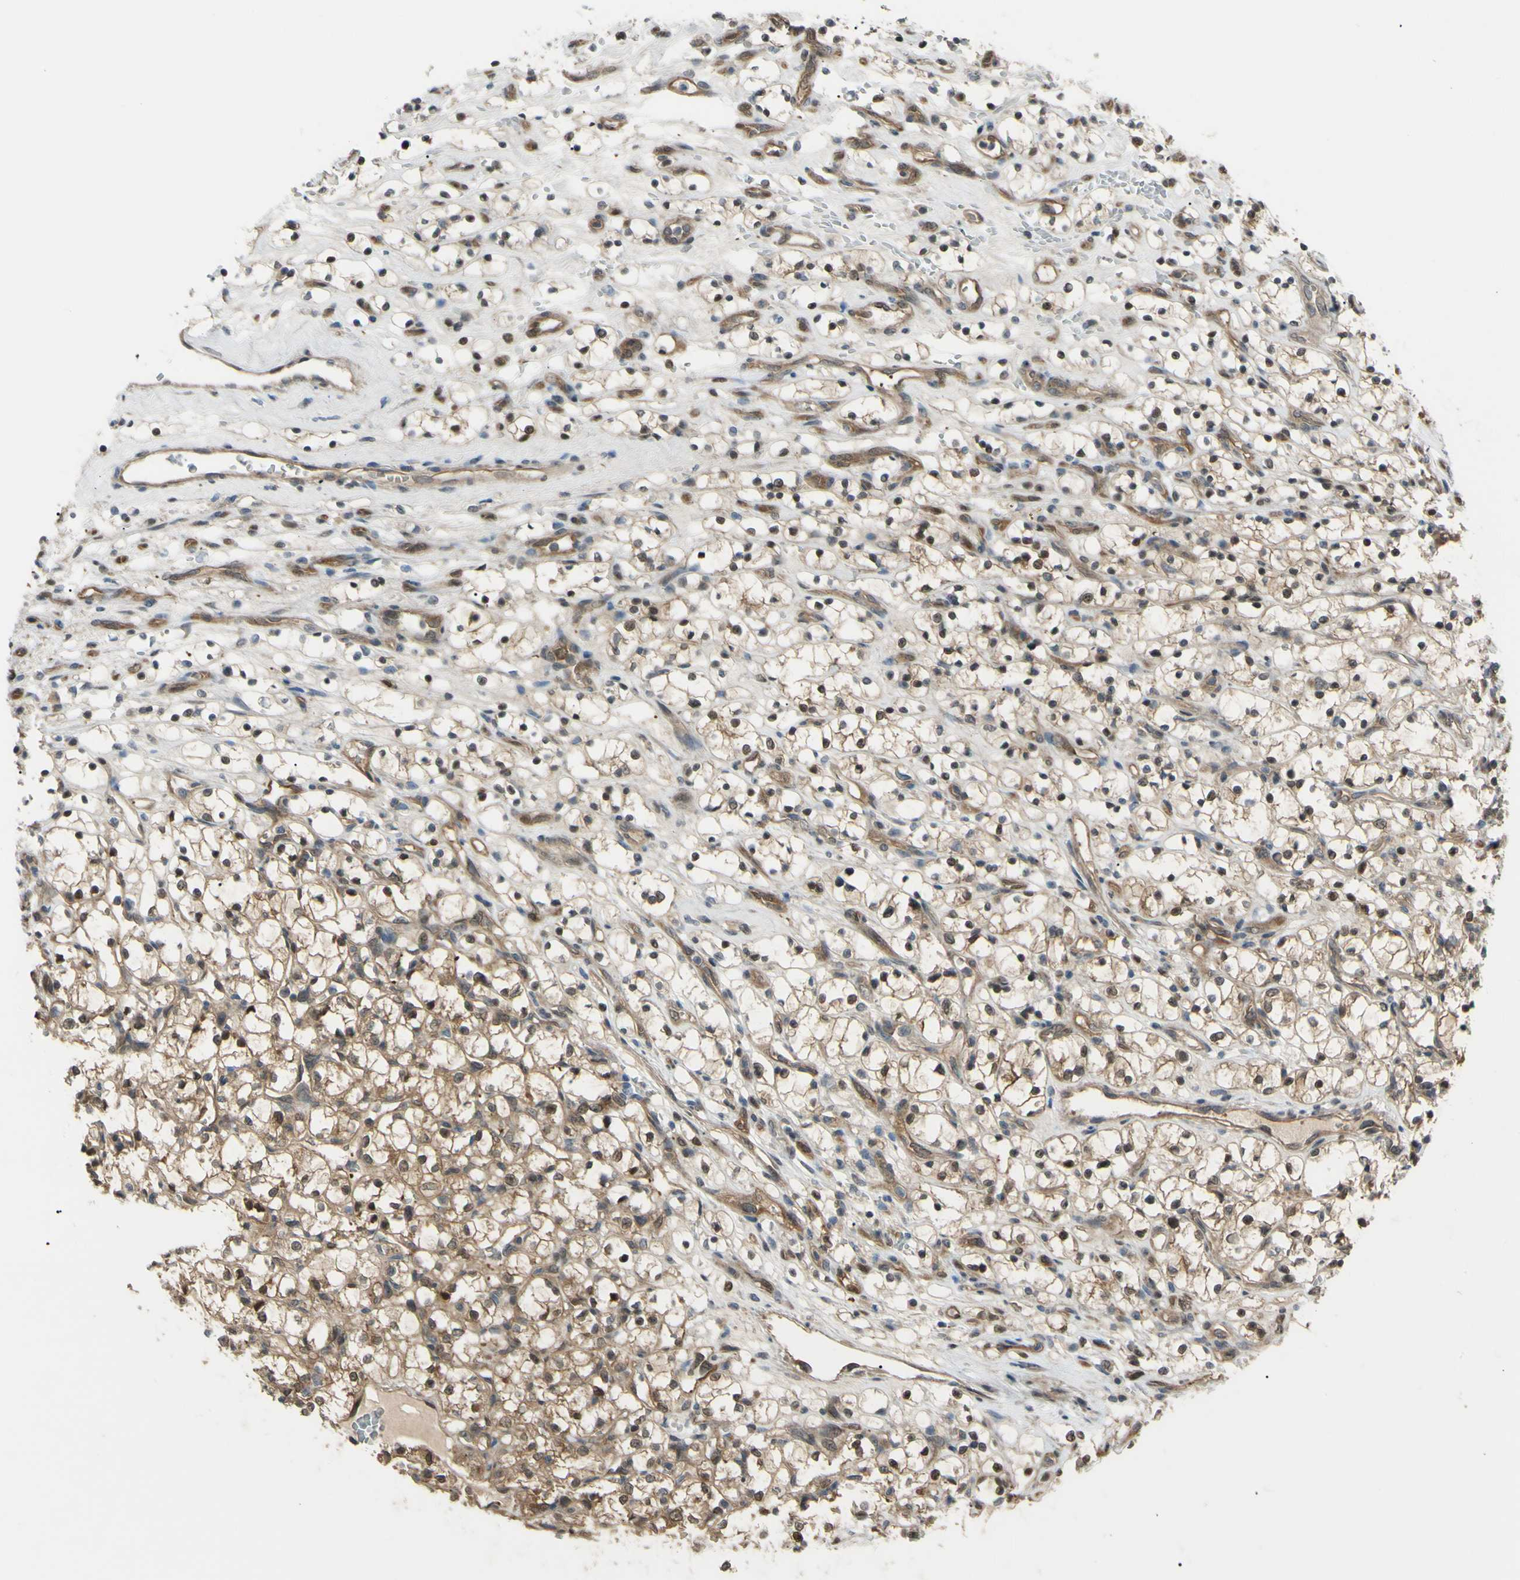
{"staining": {"intensity": "moderate", "quantity": ">75%", "location": "cytoplasmic/membranous"}, "tissue": "renal cancer", "cell_type": "Tumor cells", "image_type": "cancer", "snomed": [{"axis": "morphology", "description": "Adenocarcinoma, NOS"}, {"axis": "topography", "description": "Kidney"}], "caption": "A brown stain labels moderate cytoplasmic/membranous staining of a protein in renal cancer tumor cells. The staining was performed using DAB (3,3'-diaminobenzidine) to visualize the protein expression in brown, while the nuclei were stained in blue with hematoxylin (Magnification: 20x).", "gene": "YWHAQ", "patient": {"sex": "female", "age": 69}}